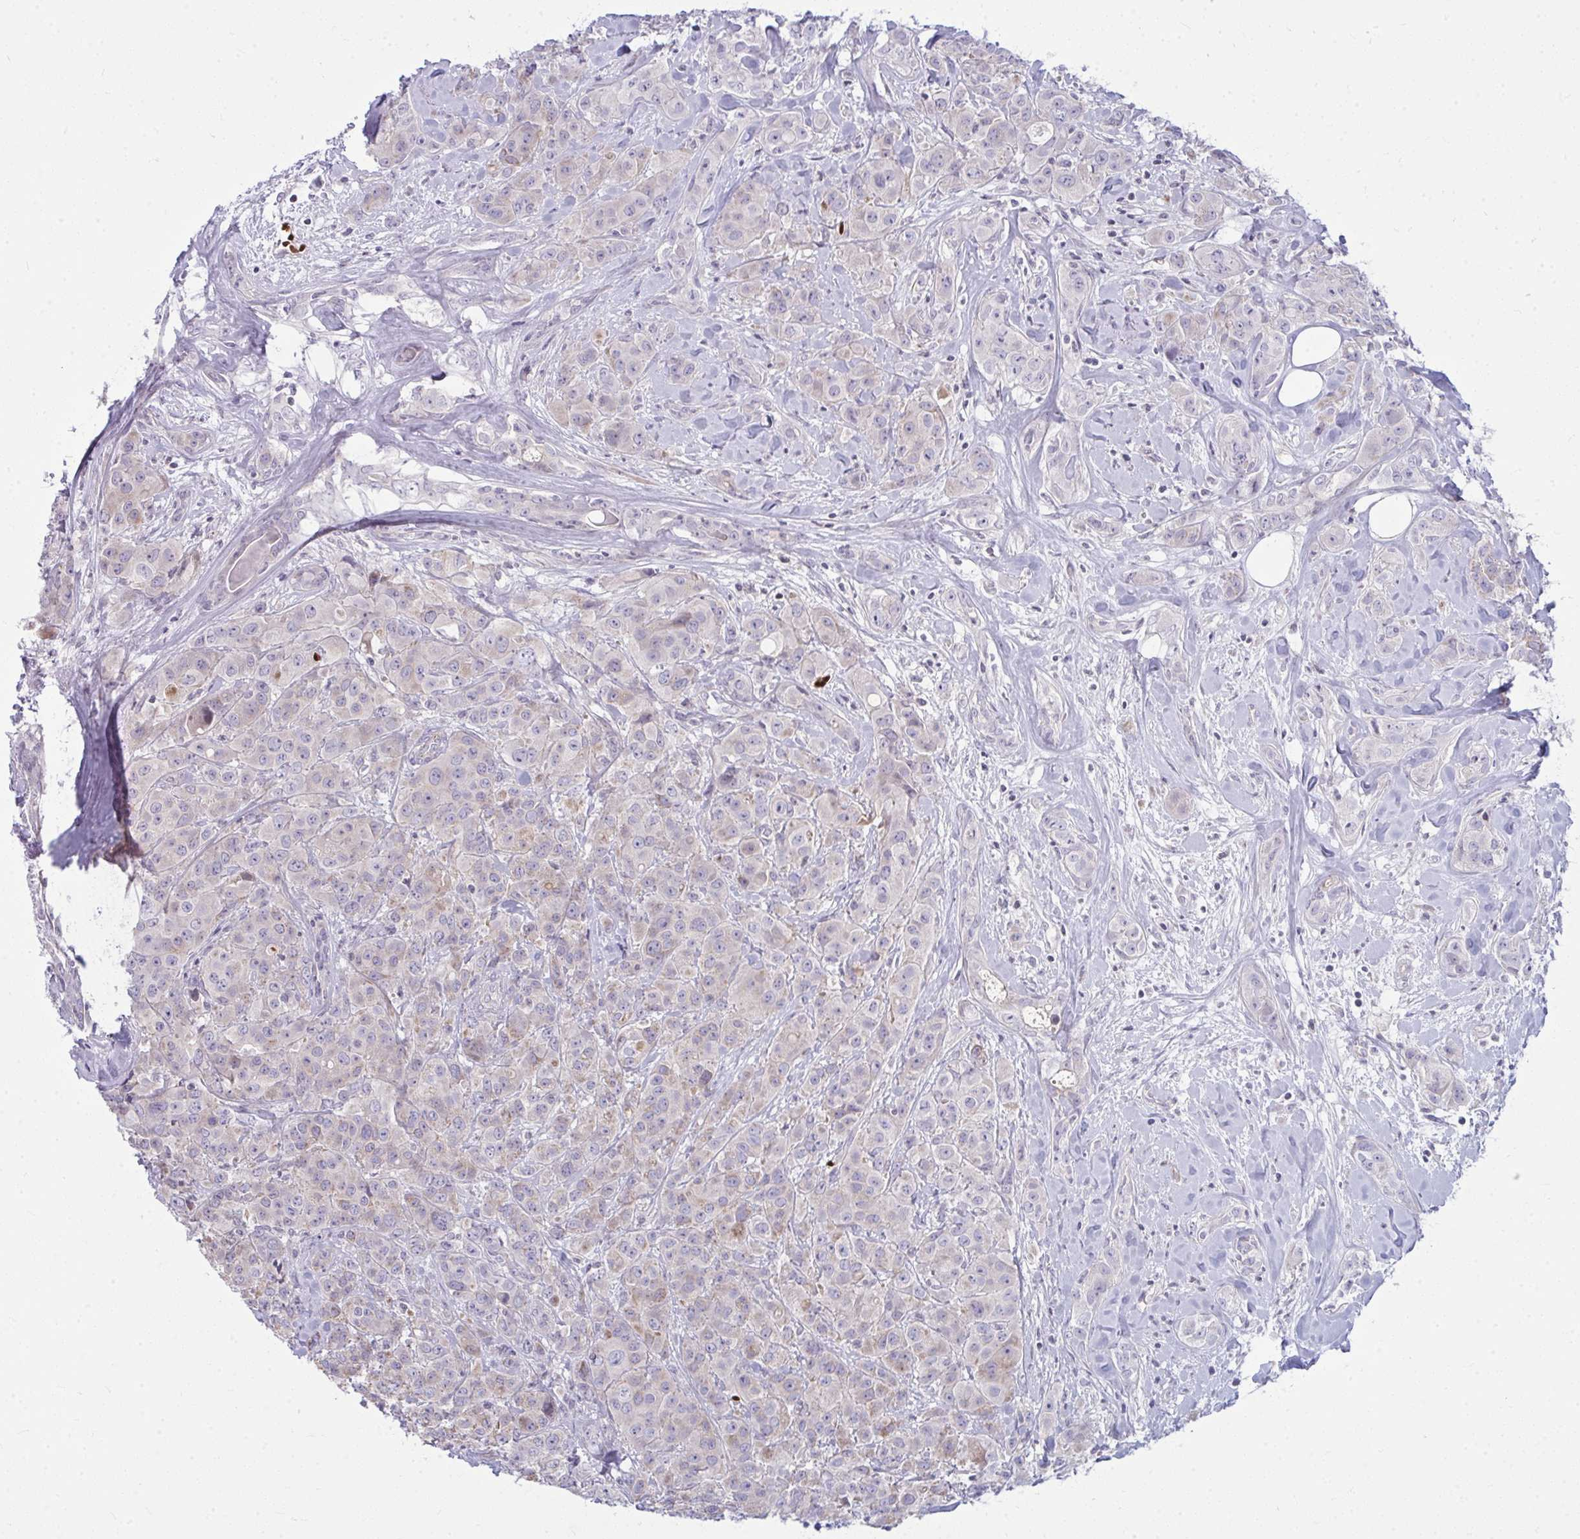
{"staining": {"intensity": "weak", "quantity": "<25%", "location": "cytoplasmic/membranous"}, "tissue": "breast cancer", "cell_type": "Tumor cells", "image_type": "cancer", "snomed": [{"axis": "morphology", "description": "Normal tissue, NOS"}, {"axis": "morphology", "description": "Duct carcinoma"}, {"axis": "topography", "description": "Breast"}], "caption": "Tumor cells are negative for brown protein staining in breast invasive ductal carcinoma. (DAB immunohistochemistry with hematoxylin counter stain).", "gene": "SLC14A1", "patient": {"sex": "female", "age": 43}}